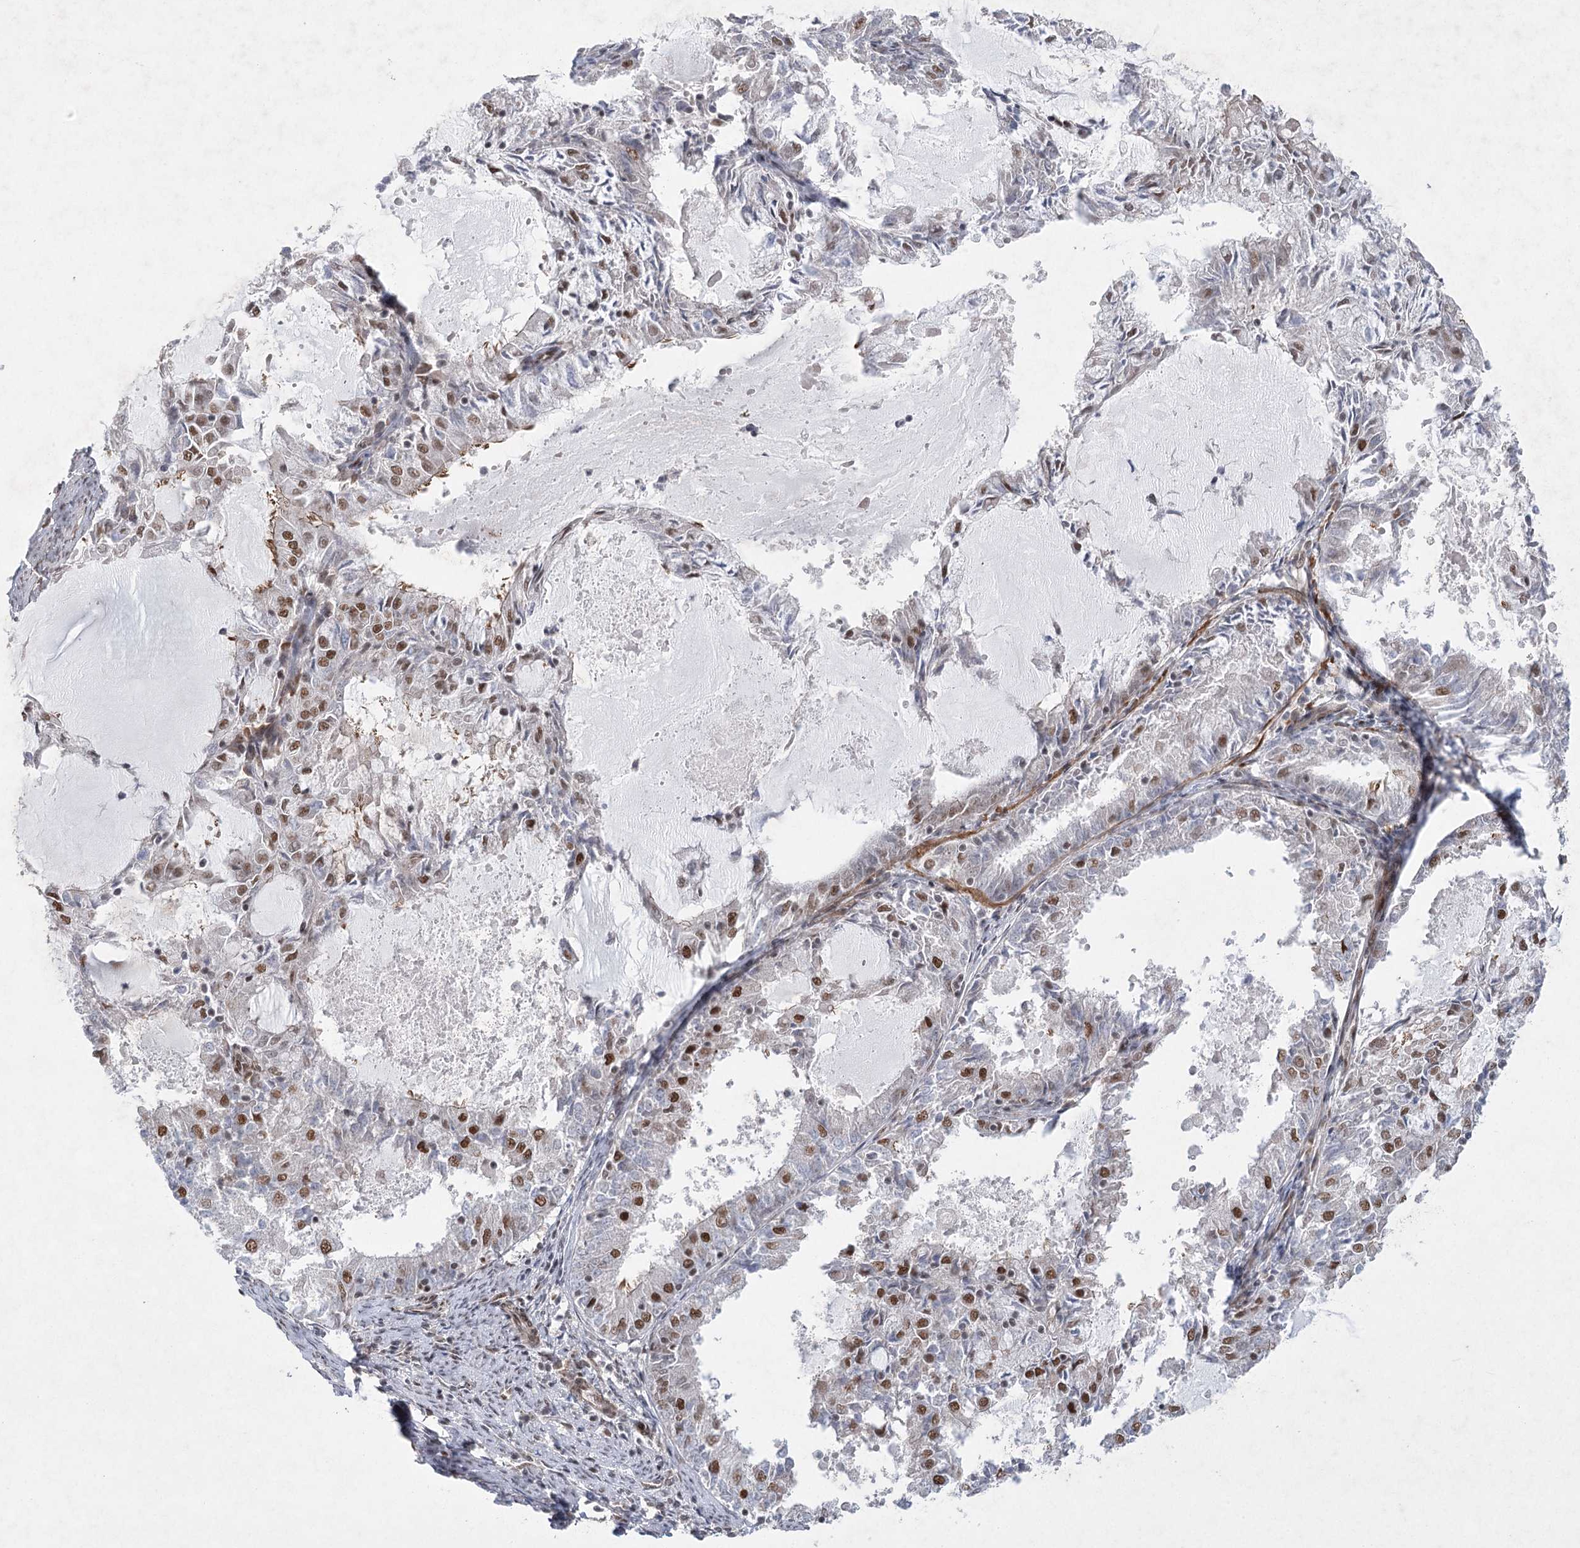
{"staining": {"intensity": "moderate", "quantity": "25%-75%", "location": "nuclear"}, "tissue": "endometrial cancer", "cell_type": "Tumor cells", "image_type": "cancer", "snomed": [{"axis": "morphology", "description": "Adenocarcinoma, NOS"}, {"axis": "topography", "description": "Endometrium"}], "caption": "DAB (3,3'-diaminobenzidine) immunohistochemical staining of endometrial cancer (adenocarcinoma) reveals moderate nuclear protein expression in about 25%-75% of tumor cells.", "gene": "ZCCHC8", "patient": {"sex": "female", "age": 57}}